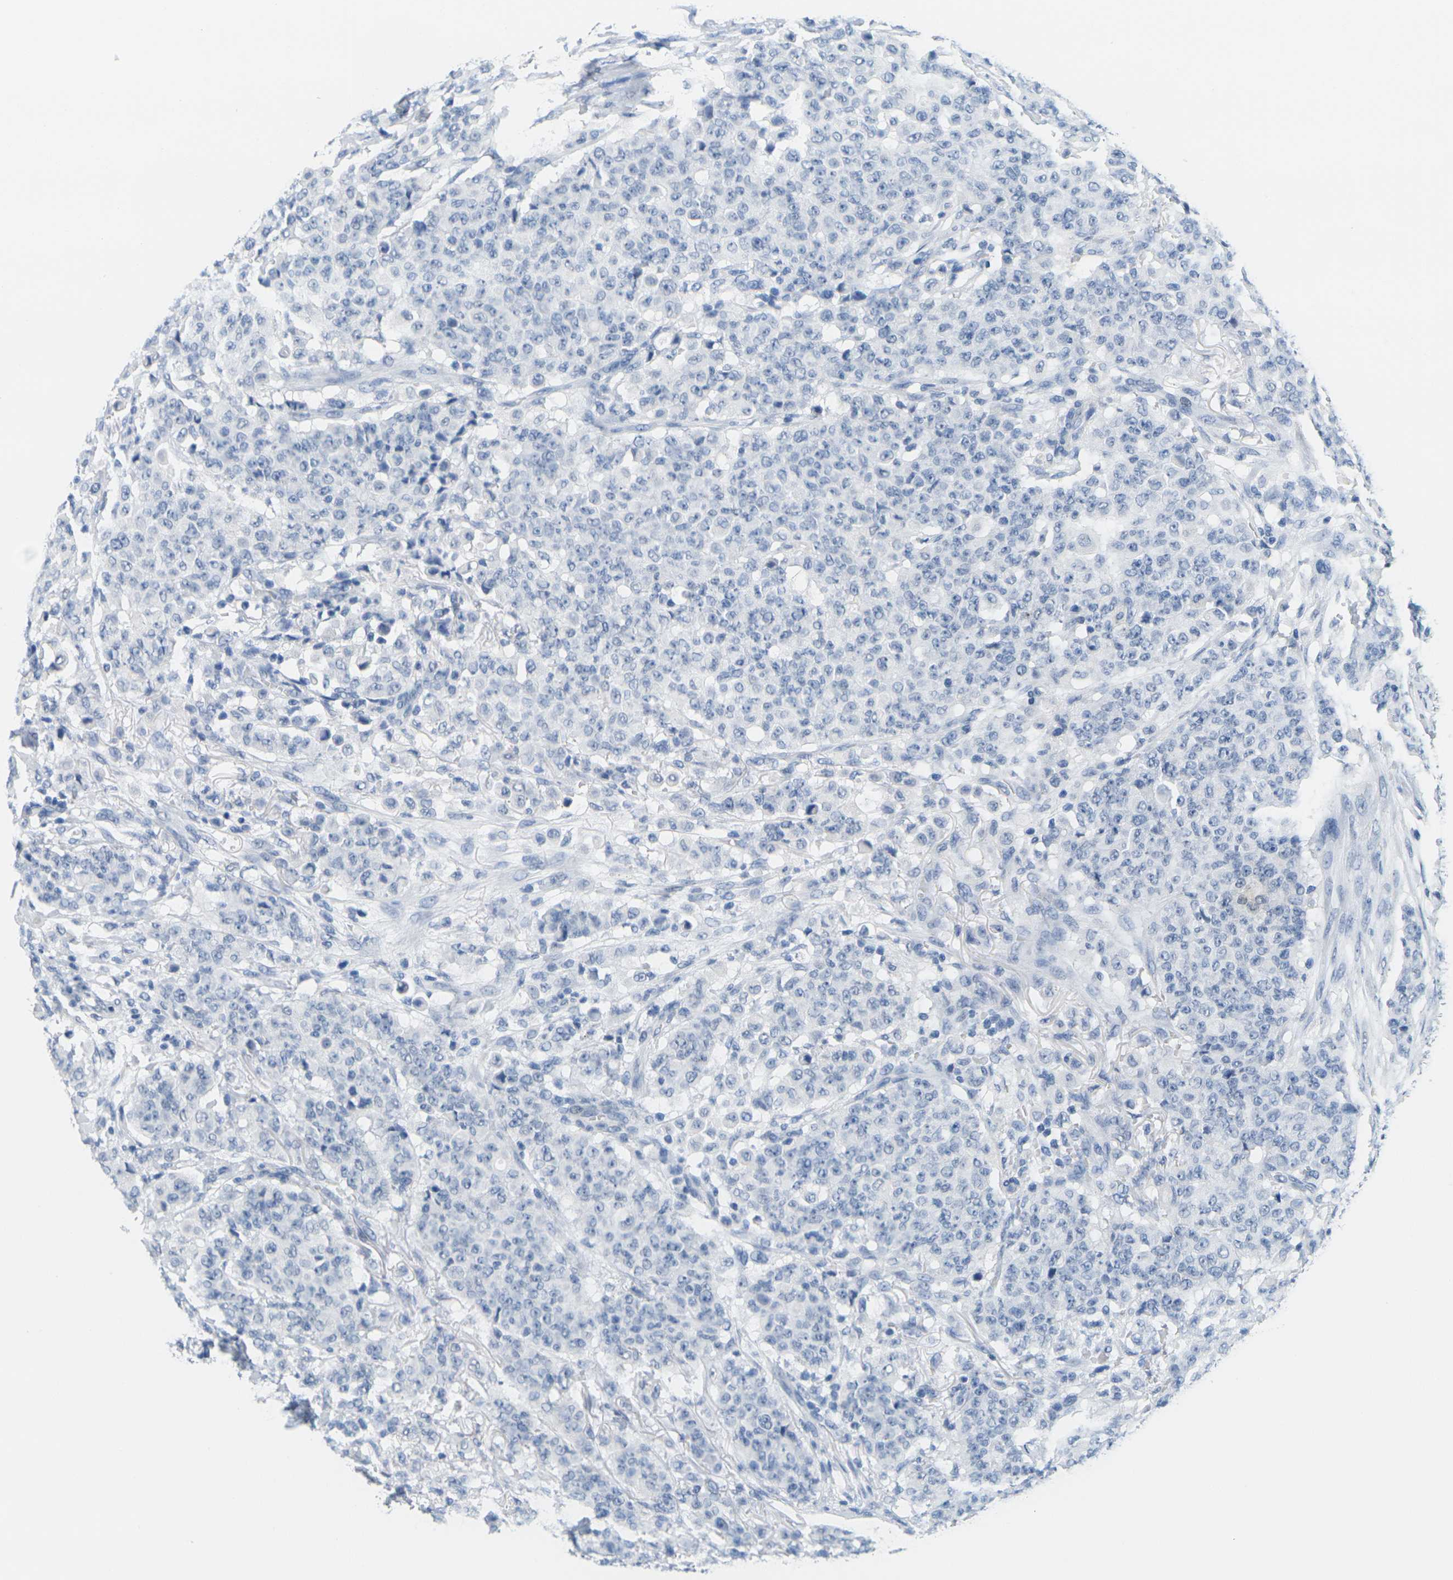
{"staining": {"intensity": "negative", "quantity": "none", "location": "none"}, "tissue": "breast cancer", "cell_type": "Tumor cells", "image_type": "cancer", "snomed": [{"axis": "morphology", "description": "Duct carcinoma"}, {"axis": "topography", "description": "Breast"}], "caption": "An image of breast cancer (infiltrating ductal carcinoma) stained for a protein reveals no brown staining in tumor cells.", "gene": "CTAG1A", "patient": {"sex": "female", "age": 40}}